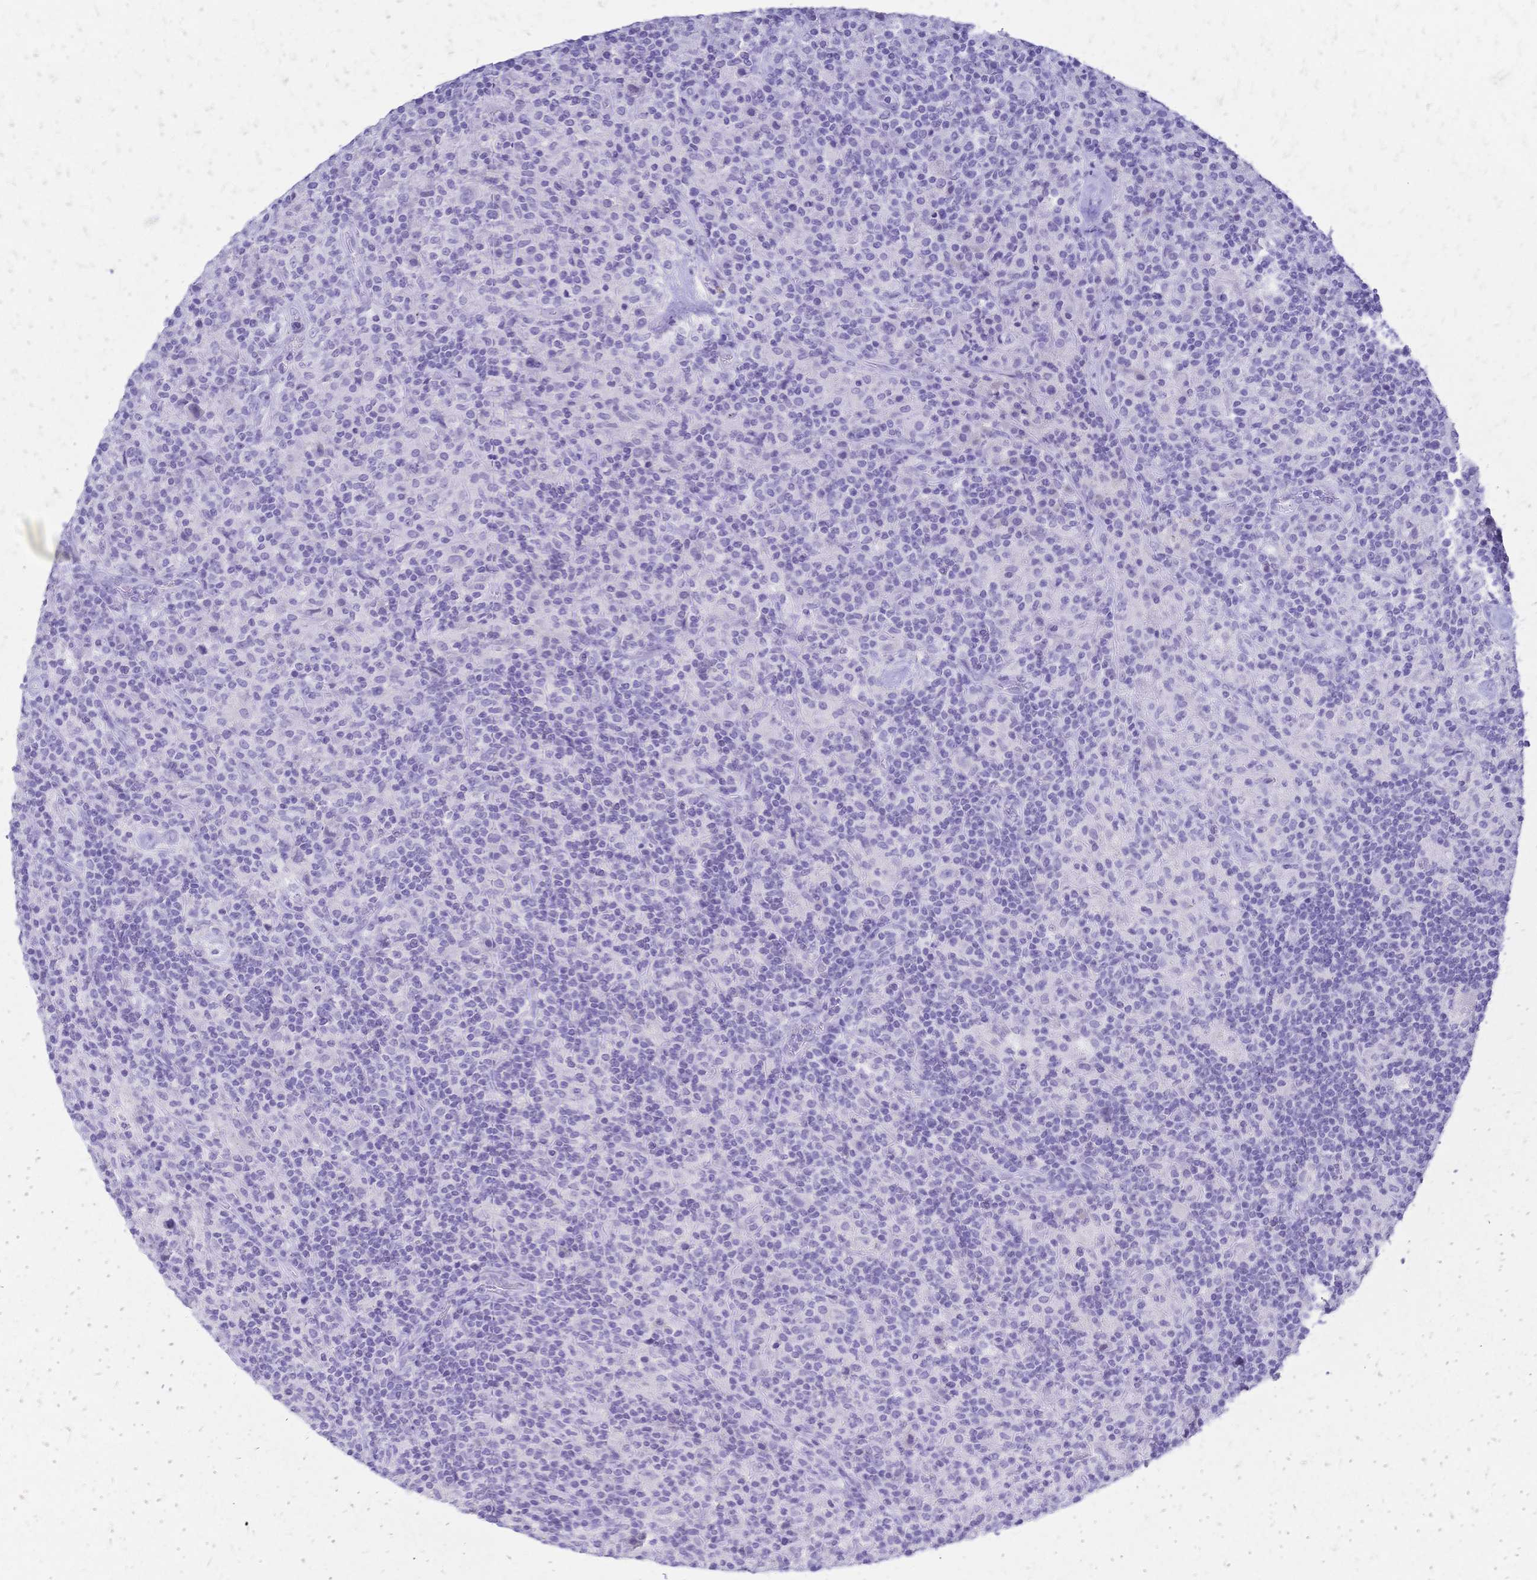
{"staining": {"intensity": "negative", "quantity": "none", "location": "none"}, "tissue": "lymphoma", "cell_type": "Tumor cells", "image_type": "cancer", "snomed": [{"axis": "morphology", "description": "Hodgkin's disease, NOS"}, {"axis": "topography", "description": "Lymph node"}], "caption": "Photomicrograph shows no protein staining in tumor cells of lymphoma tissue.", "gene": "FA2H", "patient": {"sex": "male", "age": 70}}